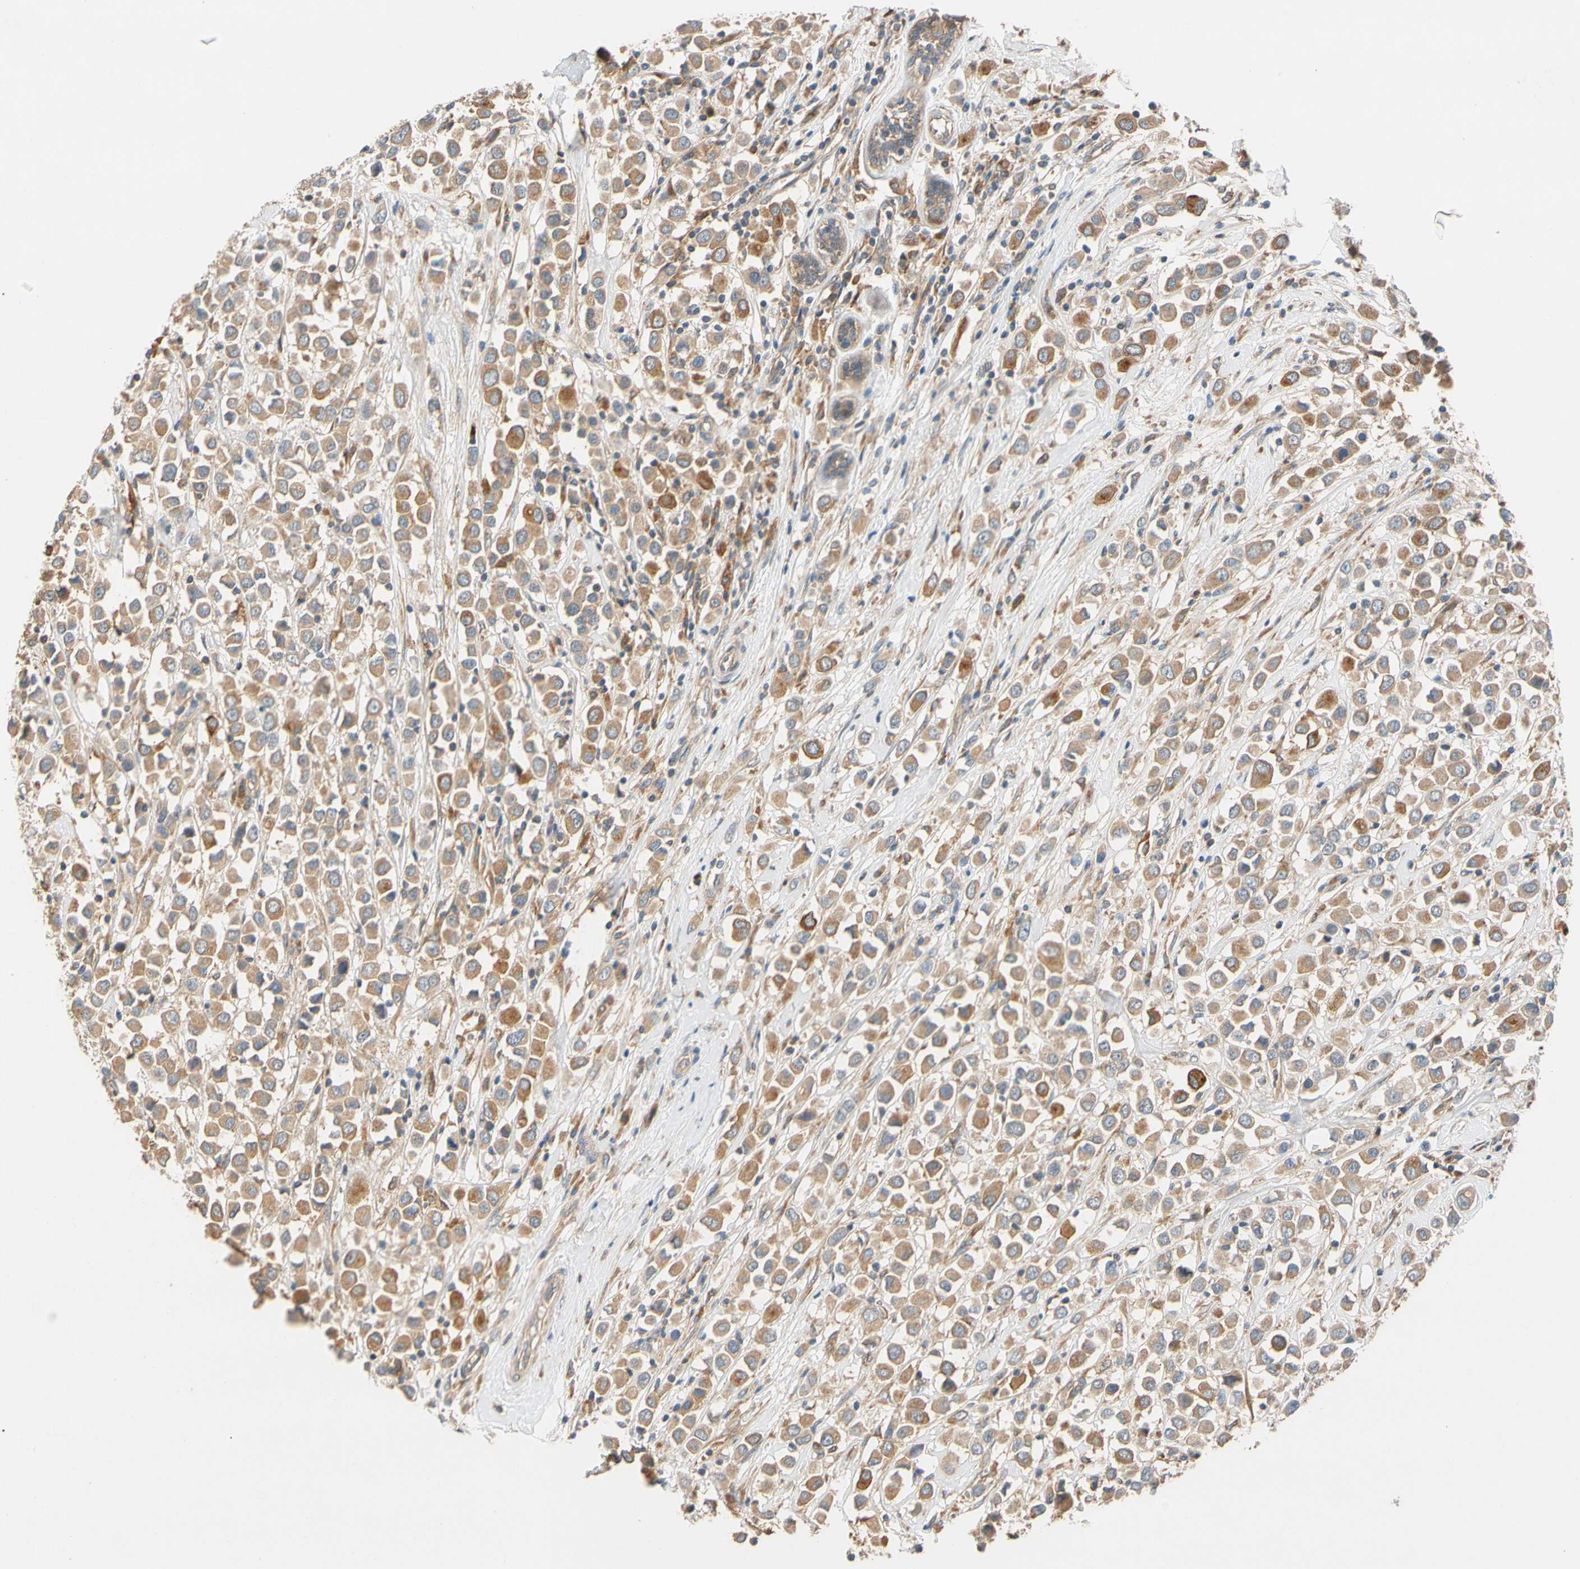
{"staining": {"intensity": "moderate", "quantity": ">75%", "location": "cytoplasmic/membranous"}, "tissue": "breast cancer", "cell_type": "Tumor cells", "image_type": "cancer", "snomed": [{"axis": "morphology", "description": "Duct carcinoma"}, {"axis": "topography", "description": "Breast"}], "caption": "The histopathology image displays immunohistochemical staining of breast infiltrating ductal carcinoma. There is moderate cytoplasmic/membranous positivity is appreciated in about >75% of tumor cells.", "gene": "USP46", "patient": {"sex": "female", "age": 61}}